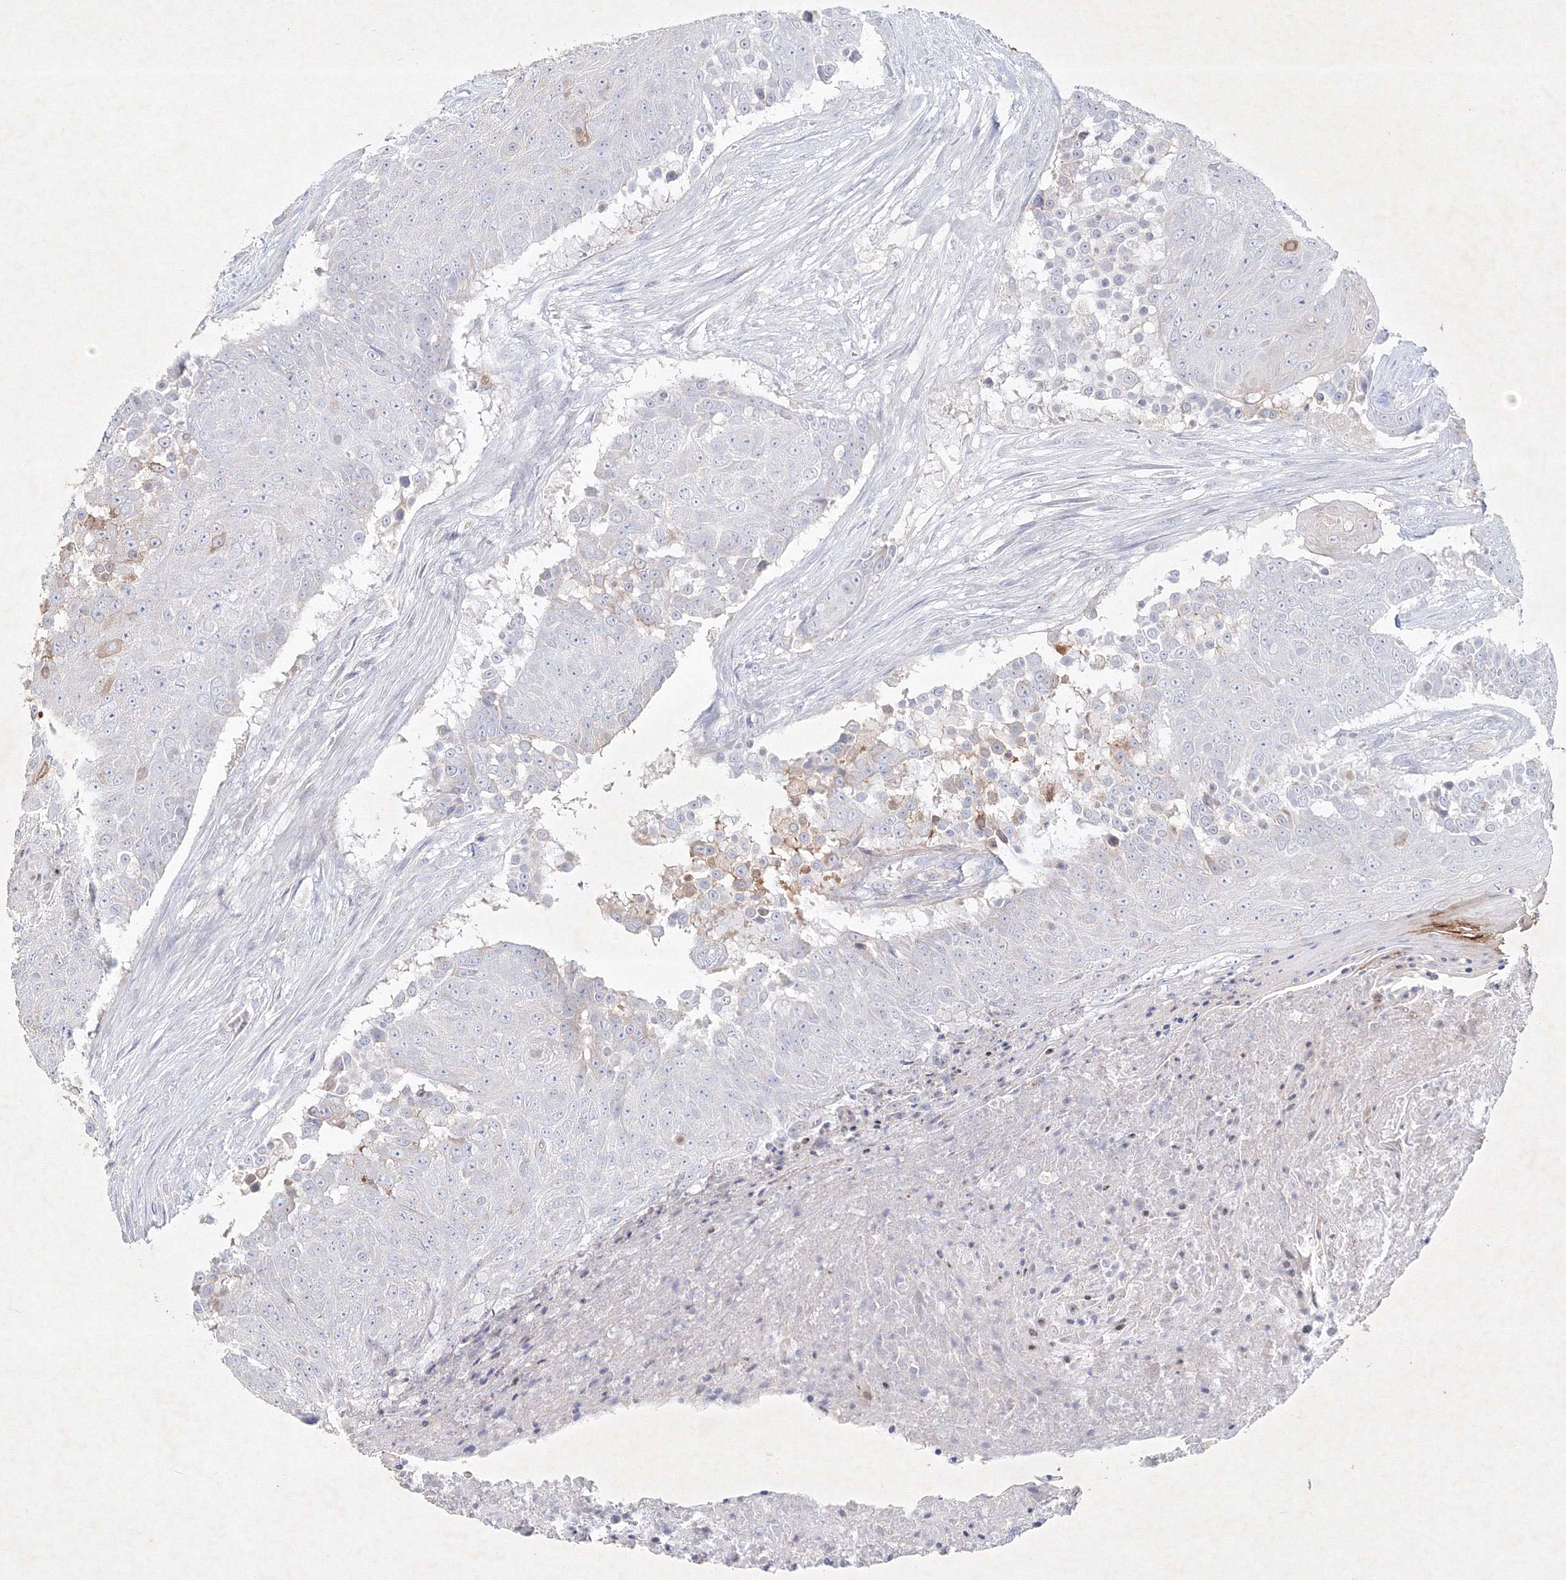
{"staining": {"intensity": "weak", "quantity": "<25%", "location": "cytoplasmic/membranous"}, "tissue": "urothelial cancer", "cell_type": "Tumor cells", "image_type": "cancer", "snomed": [{"axis": "morphology", "description": "Urothelial carcinoma, High grade"}, {"axis": "topography", "description": "Urinary bladder"}], "caption": "Tumor cells are negative for protein expression in human urothelial carcinoma (high-grade).", "gene": "CXXC4", "patient": {"sex": "female", "age": 63}}